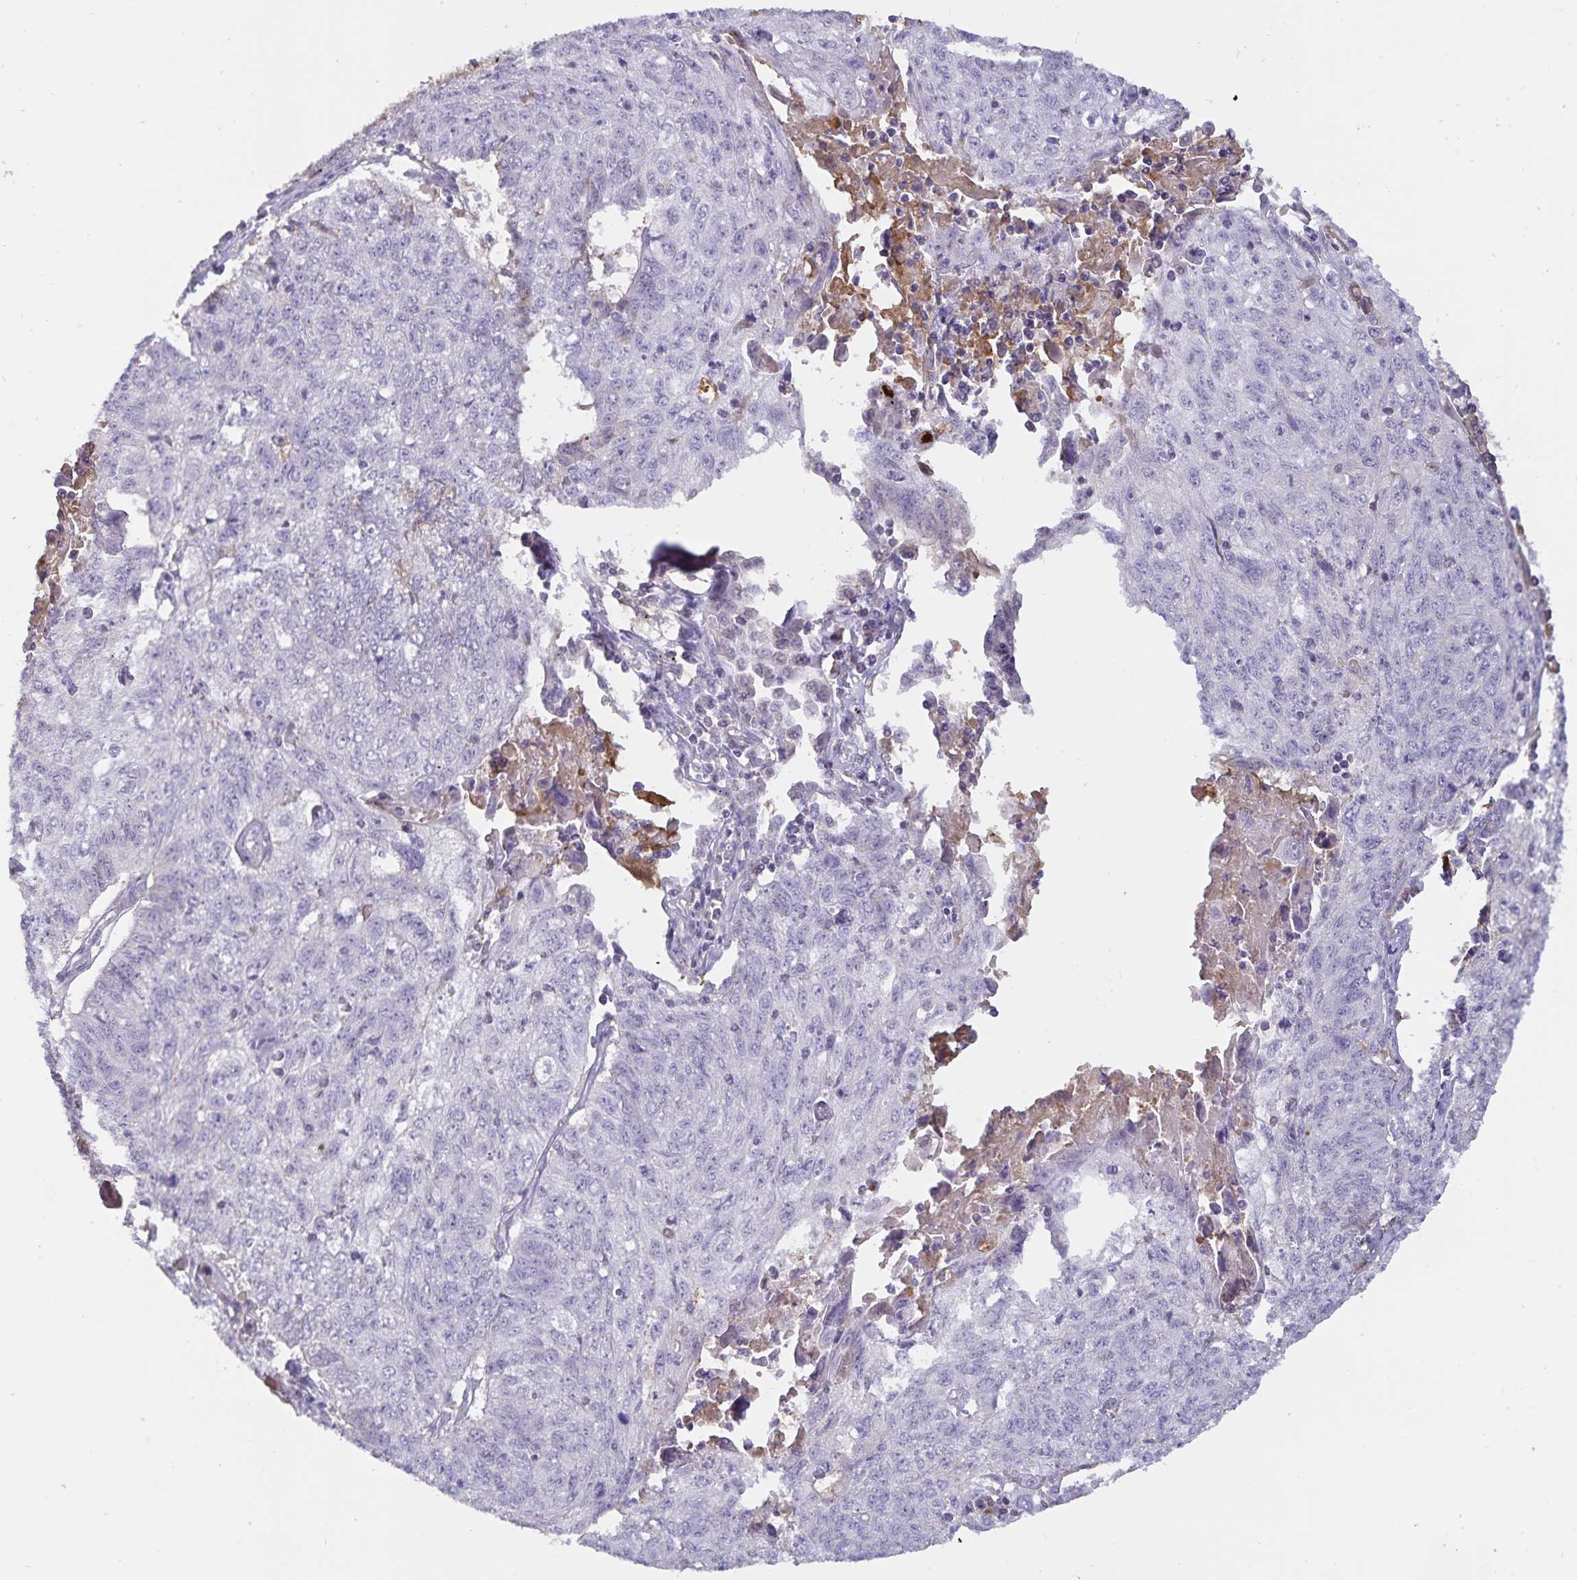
{"staining": {"intensity": "negative", "quantity": "none", "location": "none"}, "tissue": "lung cancer", "cell_type": "Tumor cells", "image_type": "cancer", "snomed": [{"axis": "morphology", "description": "Normal morphology"}, {"axis": "morphology", "description": "Aneuploidy"}, {"axis": "morphology", "description": "Squamous cell carcinoma, NOS"}, {"axis": "topography", "description": "Lymph node"}, {"axis": "topography", "description": "Lung"}], "caption": "Human lung aneuploidy stained for a protein using immunohistochemistry displays no positivity in tumor cells.", "gene": "FGG", "patient": {"sex": "female", "age": 76}}